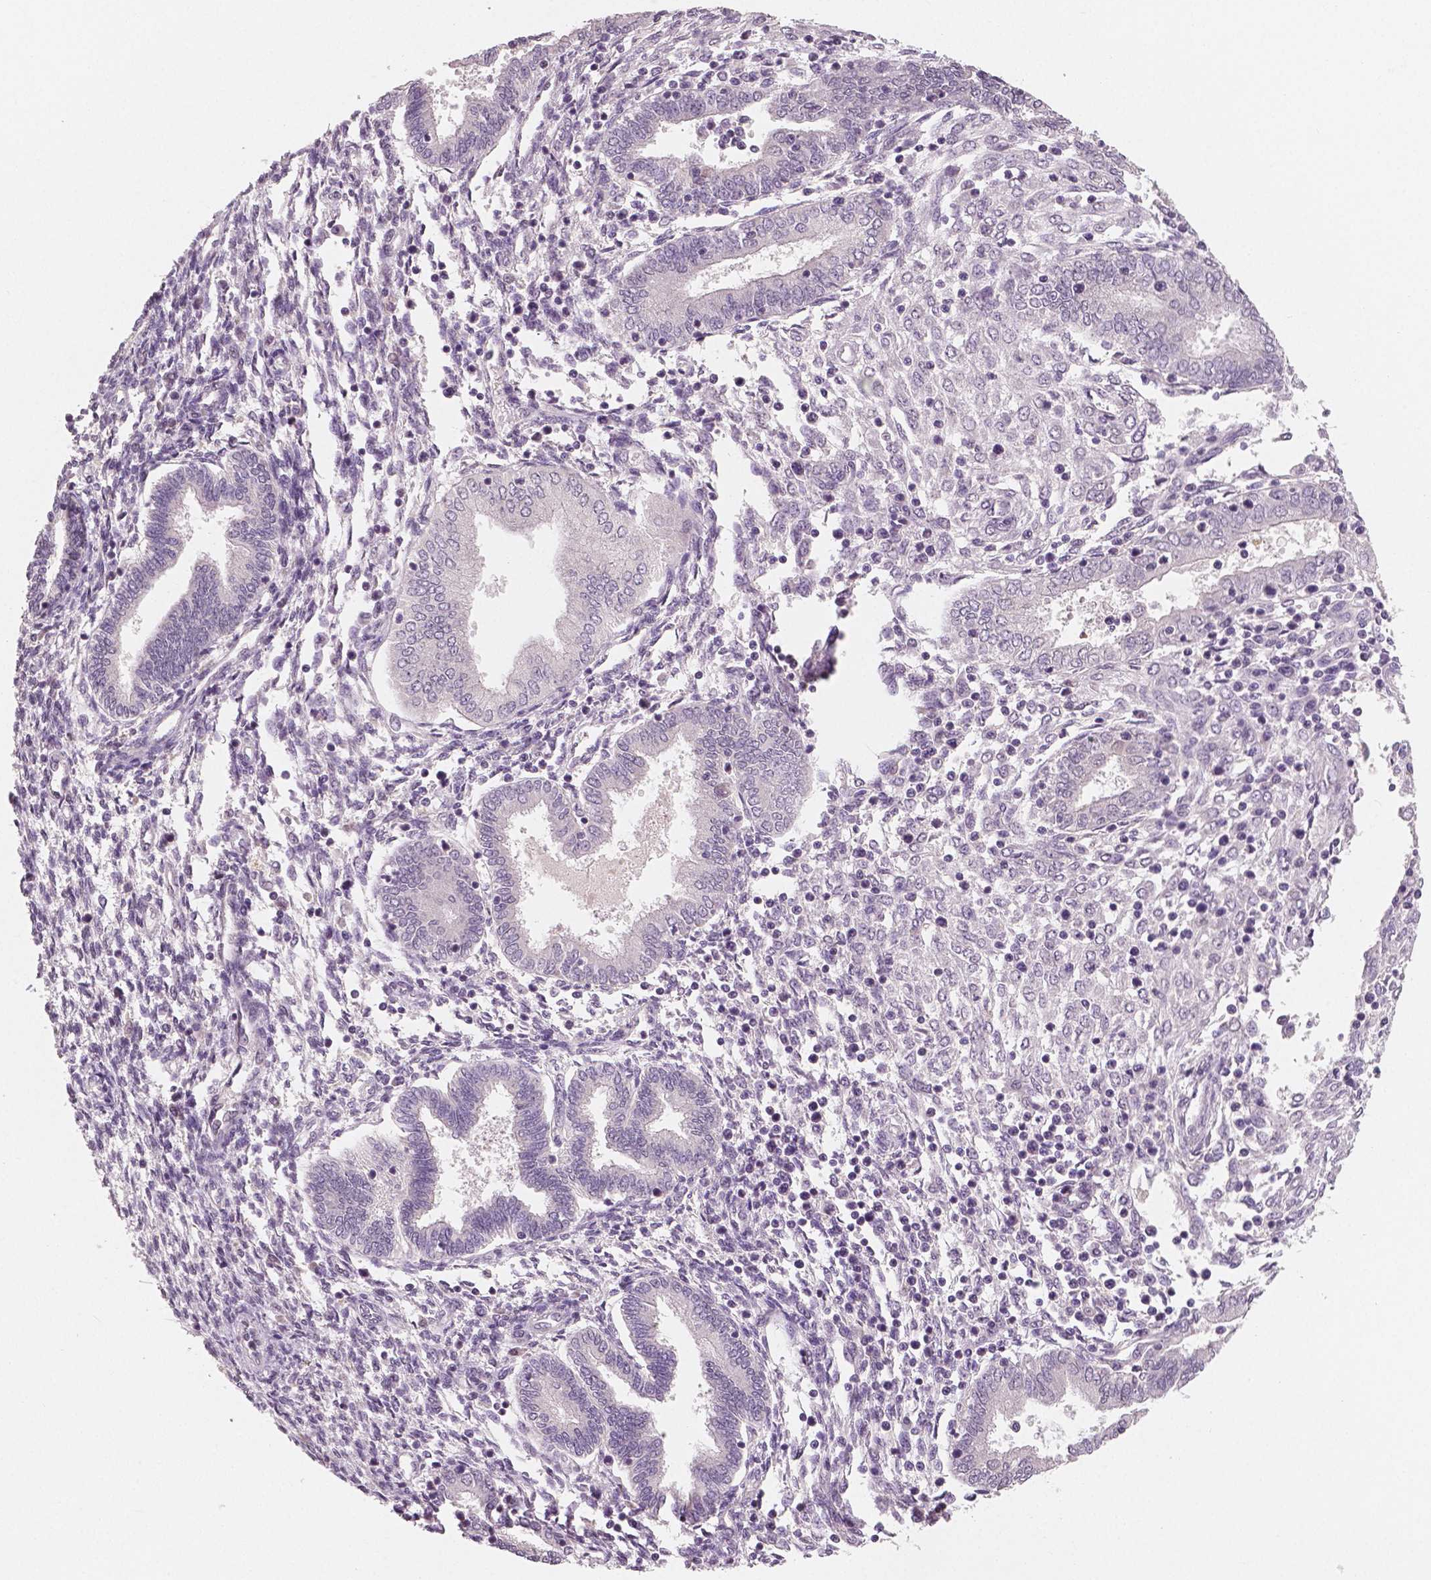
{"staining": {"intensity": "negative", "quantity": "none", "location": "none"}, "tissue": "endometrium", "cell_type": "Cells in endometrial stroma", "image_type": "normal", "snomed": [{"axis": "morphology", "description": "Normal tissue, NOS"}, {"axis": "topography", "description": "Endometrium"}], "caption": "This is a micrograph of IHC staining of unremarkable endometrium, which shows no staining in cells in endometrial stroma.", "gene": "RNASE7", "patient": {"sex": "female", "age": 42}}